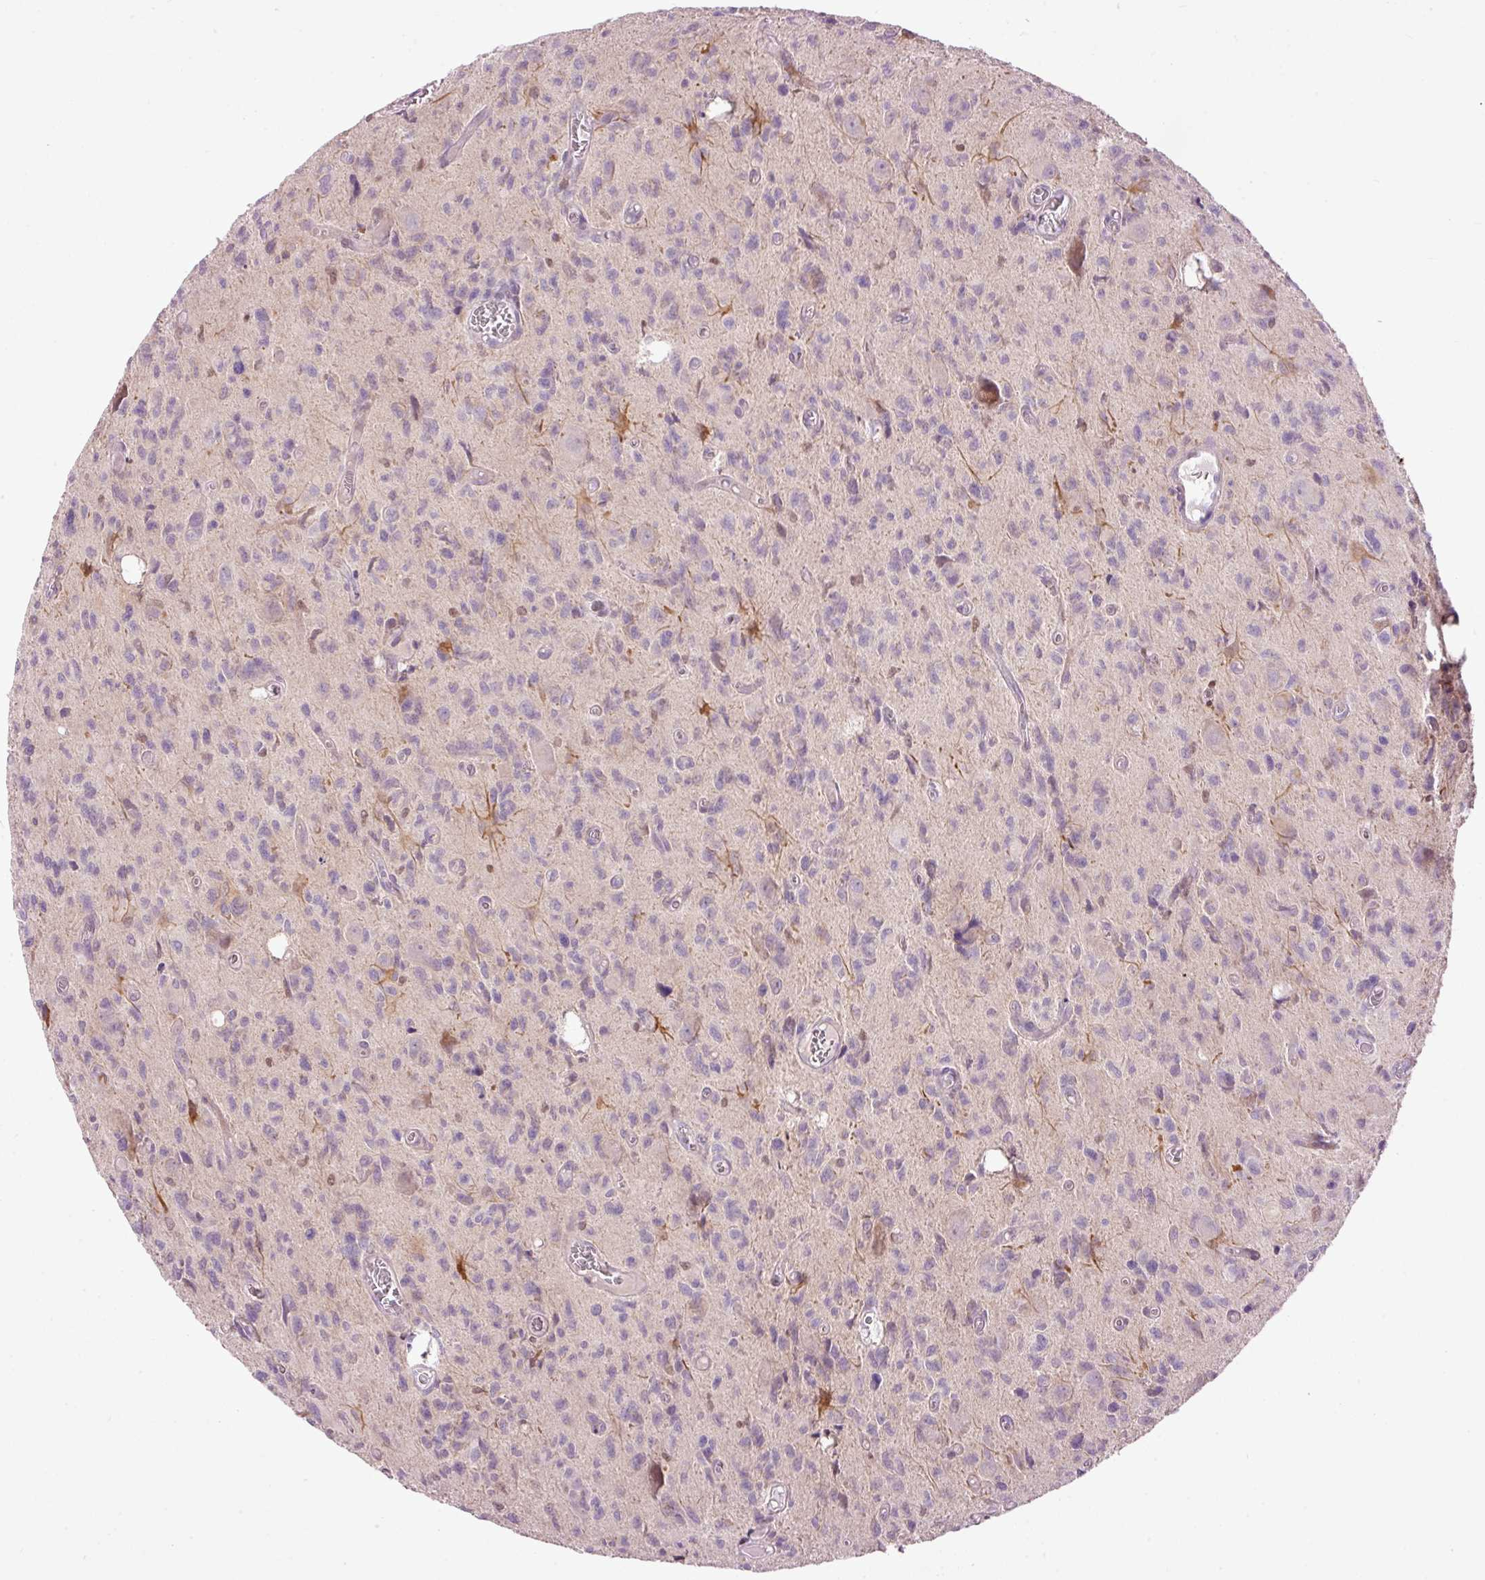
{"staining": {"intensity": "negative", "quantity": "none", "location": "none"}, "tissue": "glioma", "cell_type": "Tumor cells", "image_type": "cancer", "snomed": [{"axis": "morphology", "description": "Glioma, malignant, High grade"}, {"axis": "topography", "description": "Brain"}], "caption": "Immunohistochemistry (IHC) of human malignant glioma (high-grade) exhibits no staining in tumor cells. (DAB (3,3'-diaminobenzidine) immunohistochemistry visualized using brightfield microscopy, high magnification).", "gene": "FCRL4", "patient": {"sex": "male", "age": 76}}